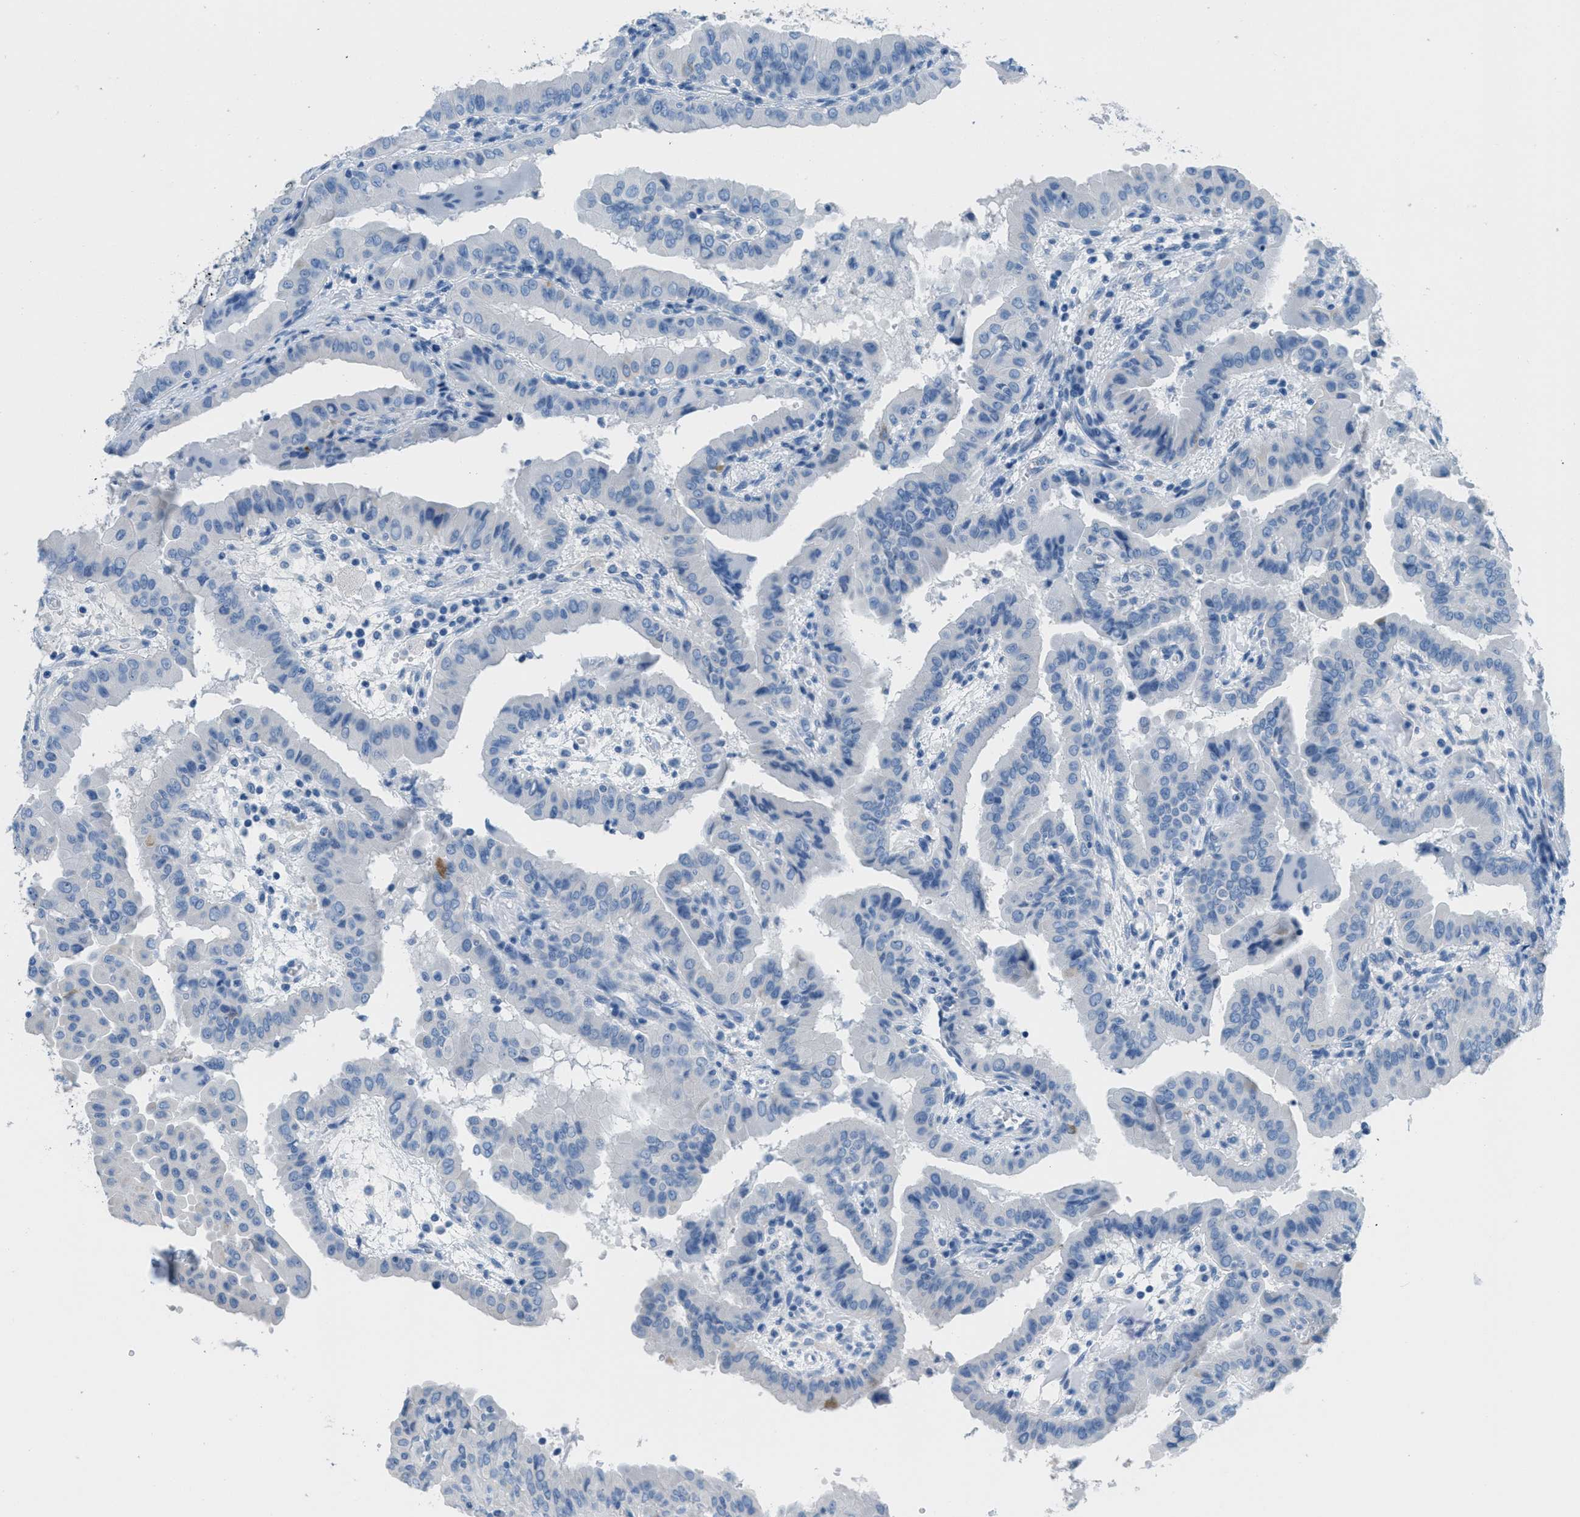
{"staining": {"intensity": "negative", "quantity": "none", "location": "none"}, "tissue": "thyroid cancer", "cell_type": "Tumor cells", "image_type": "cancer", "snomed": [{"axis": "morphology", "description": "Papillary adenocarcinoma, NOS"}, {"axis": "topography", "description": "Thyroid gland"}], "caption": "The histopathology image shows no significant staining in tumor cells of thyroid papillary adenocarcinoma.", "gene": "MGARP", "patient": {"sex": "male", "age": 33}}